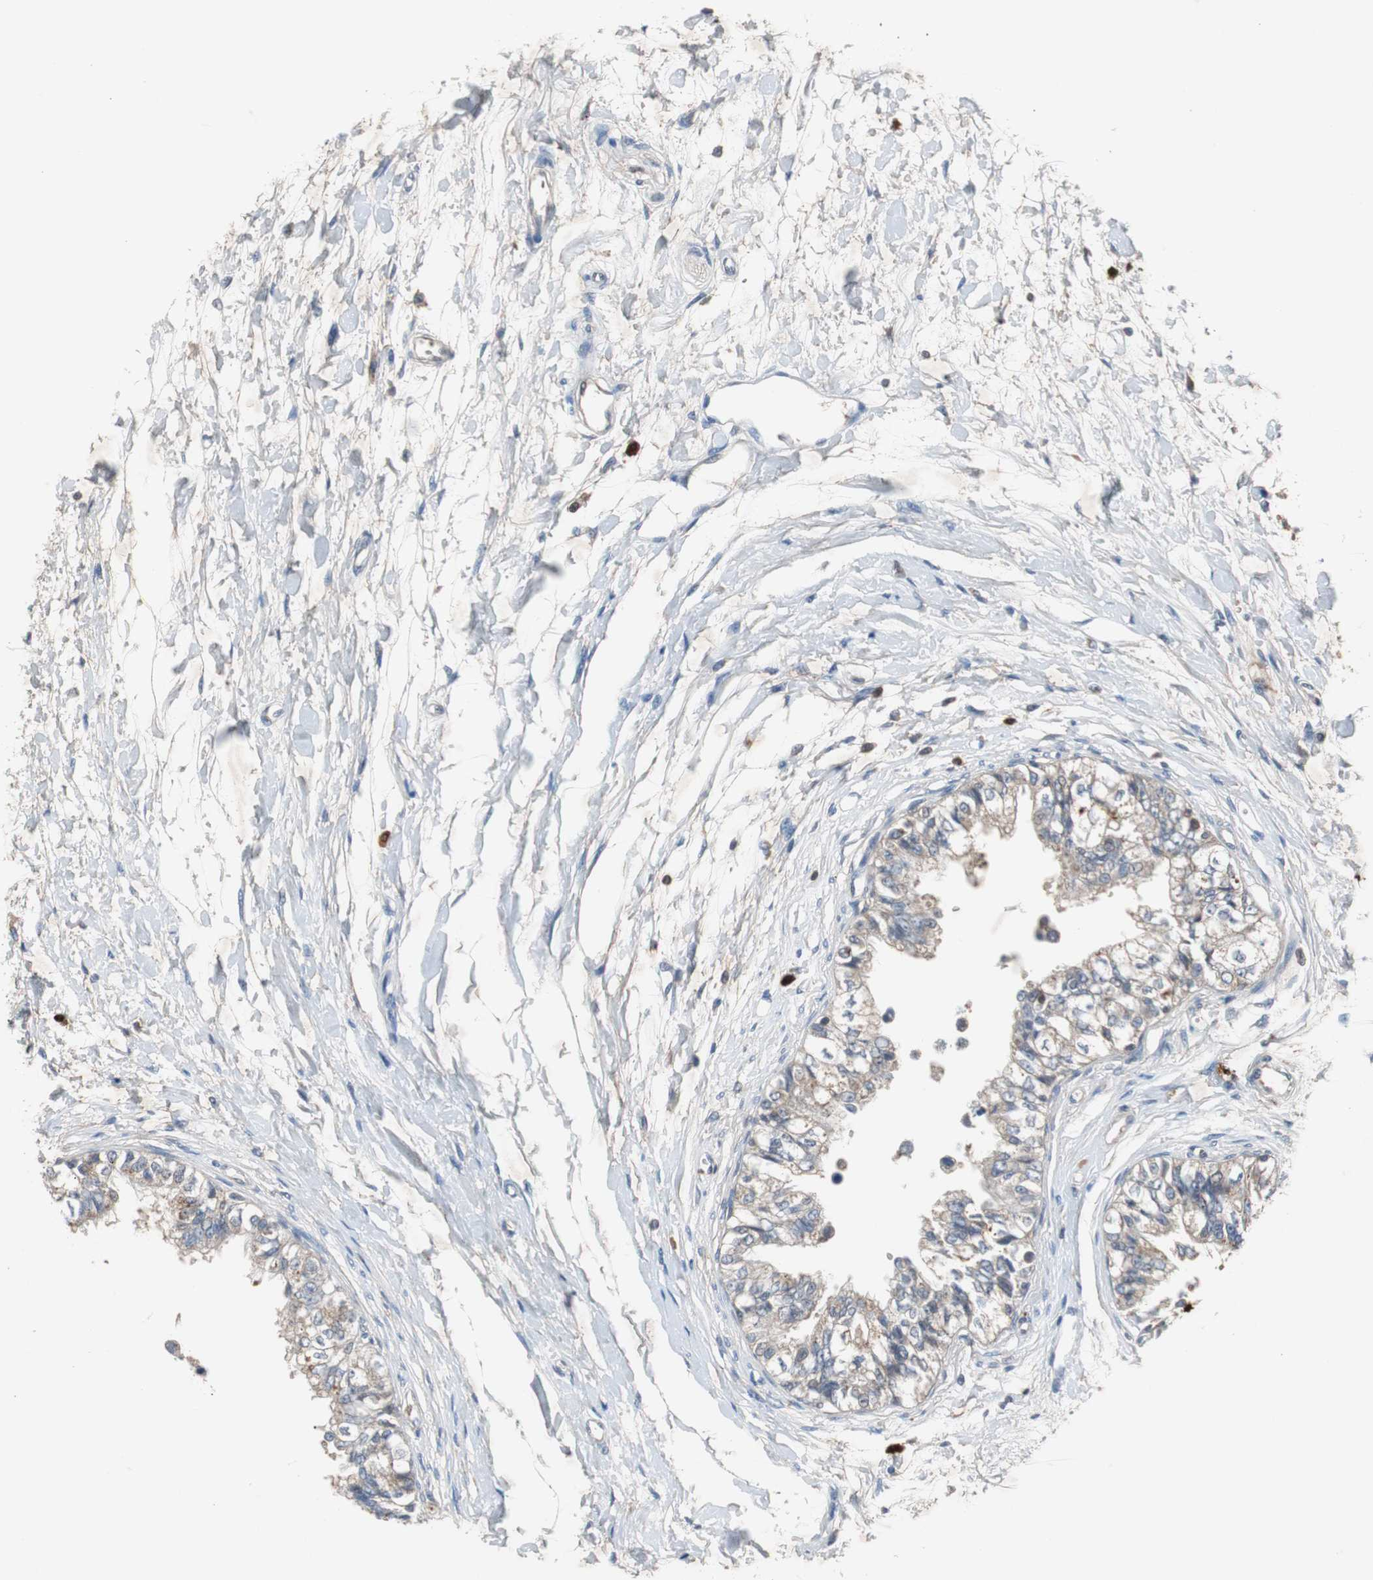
{"staining": {"intensity": "moderate", "quantity": "25%-75%", "location": "cytoplasmic/membranous,nuclear"}, "tissue": "epididymis", "cell_type": "Glandular cells", "image_type": "normal", "snomed": [{"axis": "morphology", "description": "Normal tissue, NOS"}, {"axis": "morphology", "description": "Adenocarcinoma, metastatic, NOS"}, {"axis": "topography", "description": "Testis"}, {"axis": "topography", "description": "Epididymis"}], "caption": "Immunohistochemistry (IHC) staining of unremarkable epididymis, which reveals medium levels of moderate cytoplasmic/membranous,nuclear staining in approximately 25%-75% of glandular cells indicating moderate cytoplasmic/membranous,nuclear protein staining. The staining was performed using DAB (brown) for protein detection and nuclei were counterstained in hematoxylin (blue).", "gene": "CALB2", "patient": {"sex": "male", "age": 26}}